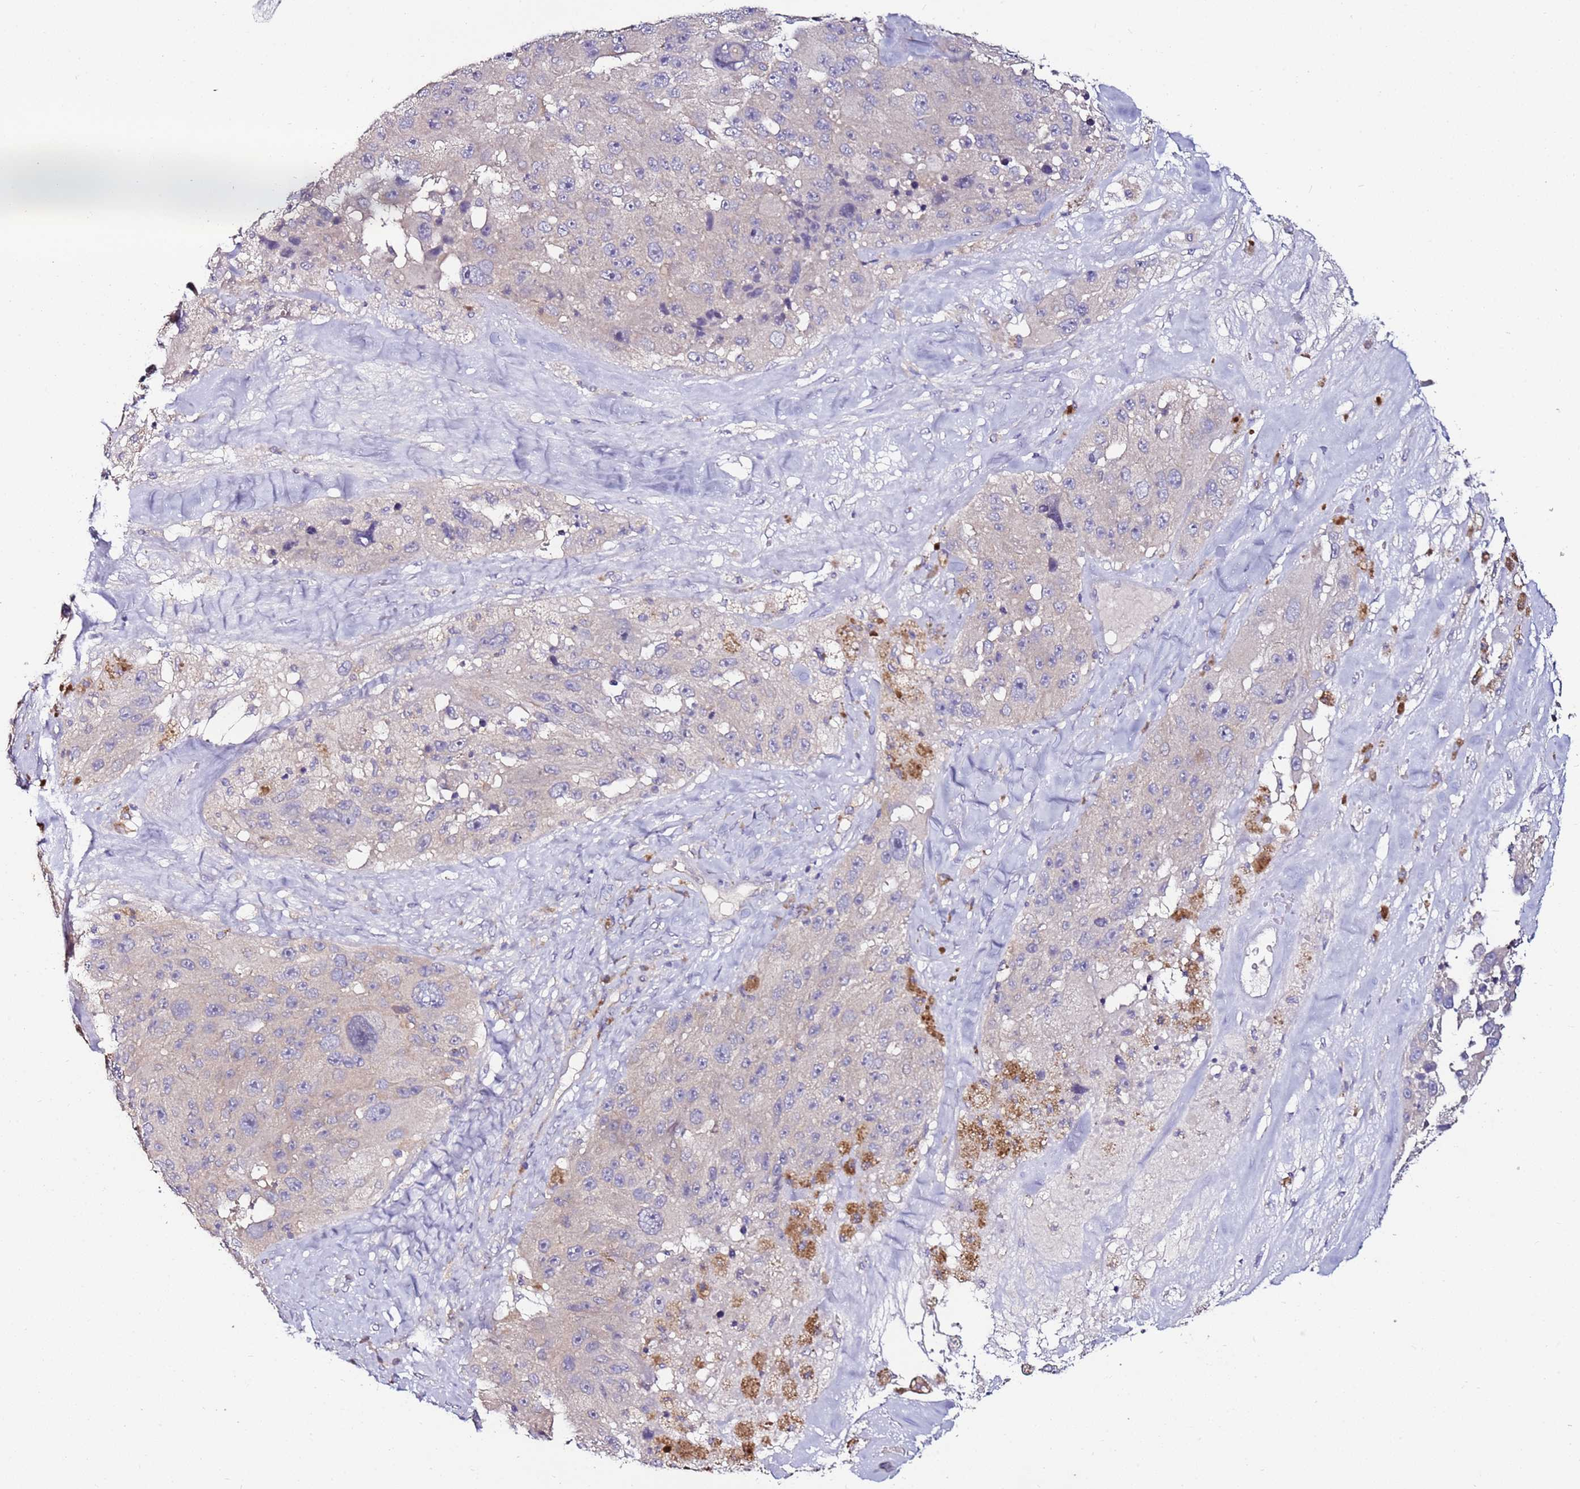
{"staining": {"intensity": "negative", "quantity": "none", "location": "none"}, "tissue": "melanoma", "cell_type": "Tumor cells", "image_type": "cancer", "snomed": [{"axis": "morphology", "description": "Malignant melanoma, Metastatic site"}, {"axis": "topography", "description": "Lymph node"}], "caption": "DAB immunohistochemical staining of human malignant melanoma (metastatic site) demonstrates no significant expression in tumor cells.", "gene": "SRRM5", "patient": {"sex": "male", "age": 62}}